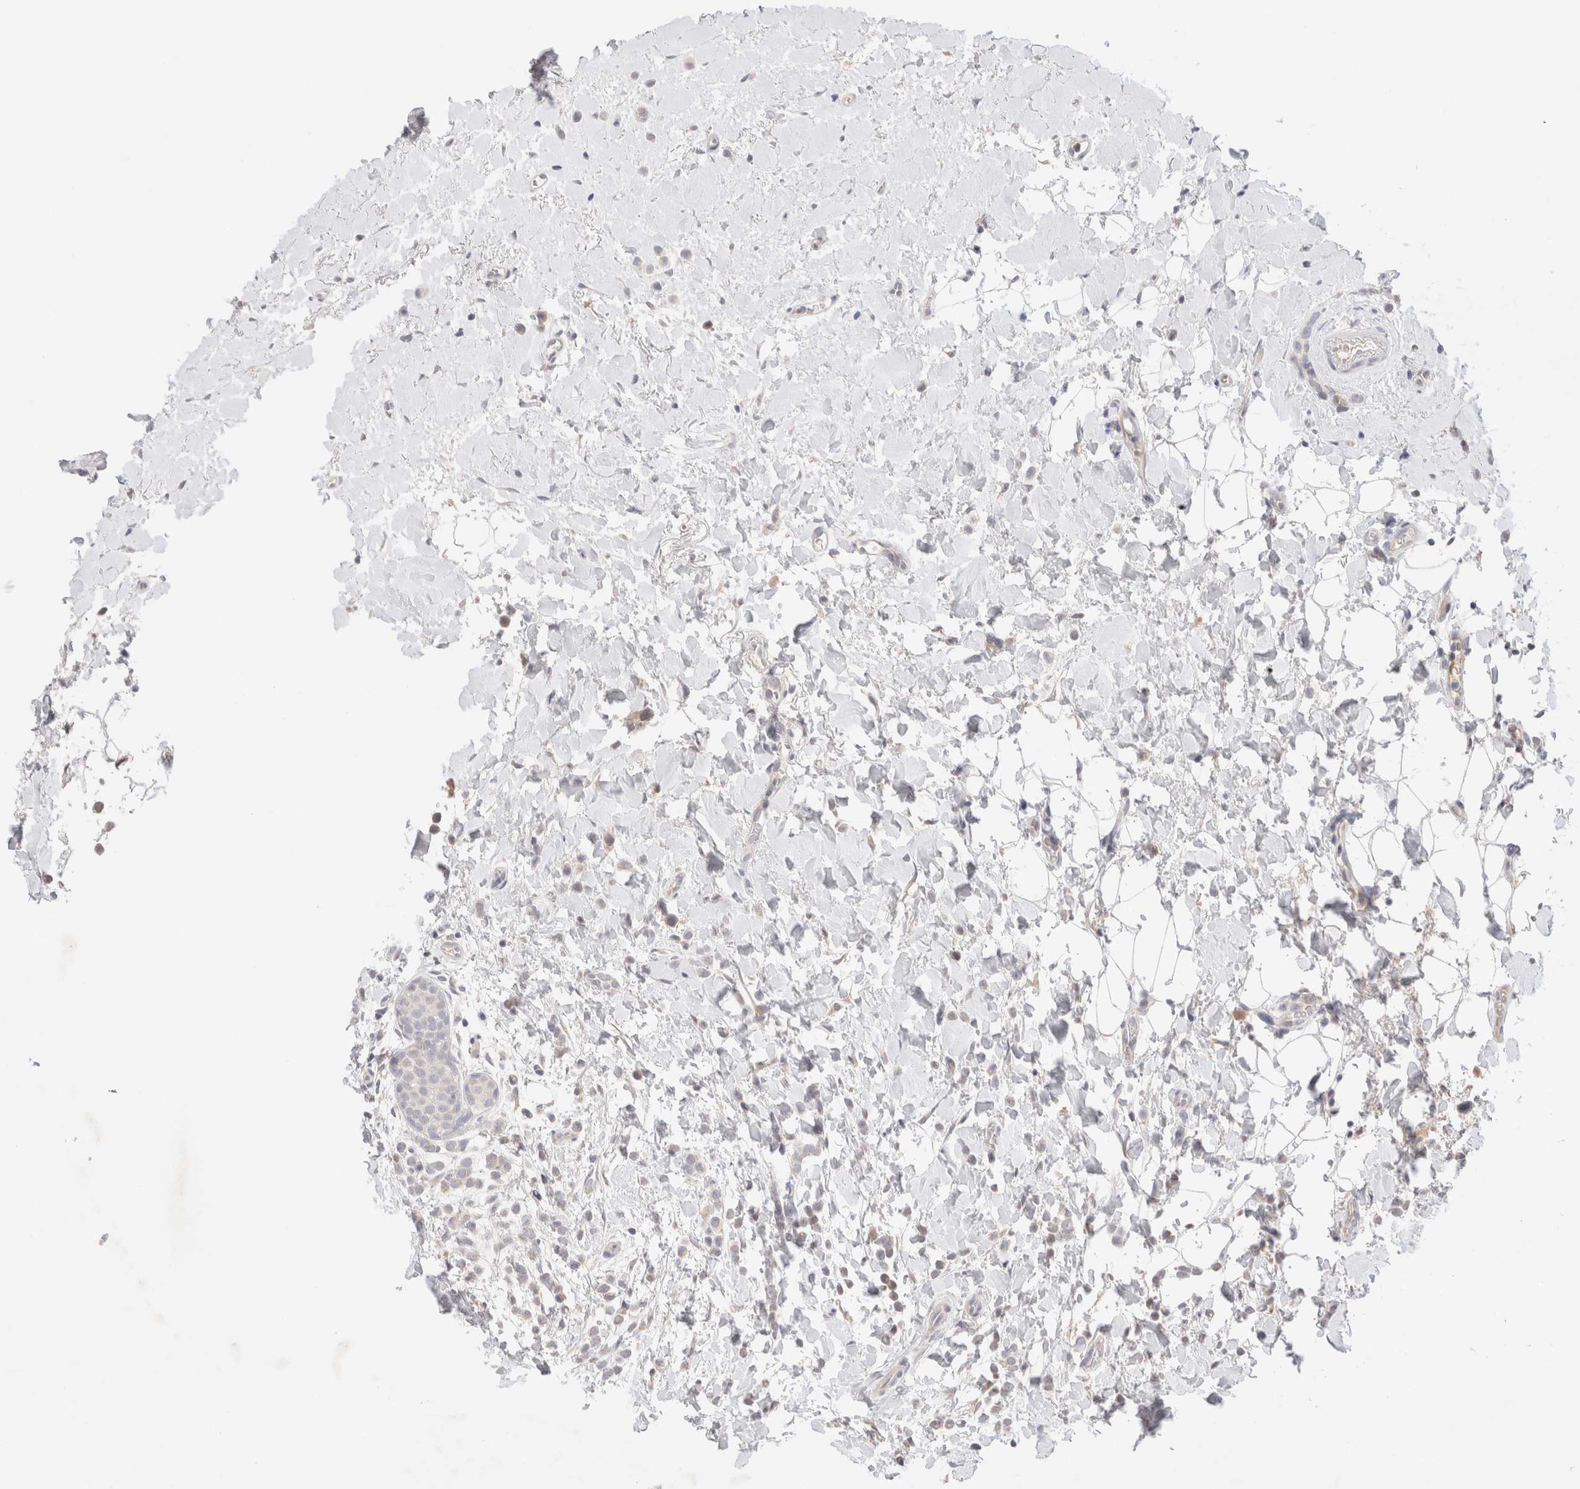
{"staining": {"intensity": "negative", "quantity": "none", "location": "none"}, "tissue": "breast cancer", "cell_type": "Tumor cells", "image_type": "cancer", "snomed": [{"axis": "morphology", "description": "Normal tissue, NOS"}, {"axis": "morphology", "description": "Lobular carcinoma"}, {"axis": "topography", "description": "Breast"}], "caption": "Histopathology image shows no protein positivity in tumor cells of breast cancer tissue.", "gene": "SPATA20", "patient": {"sex": "female", "age": 50}}